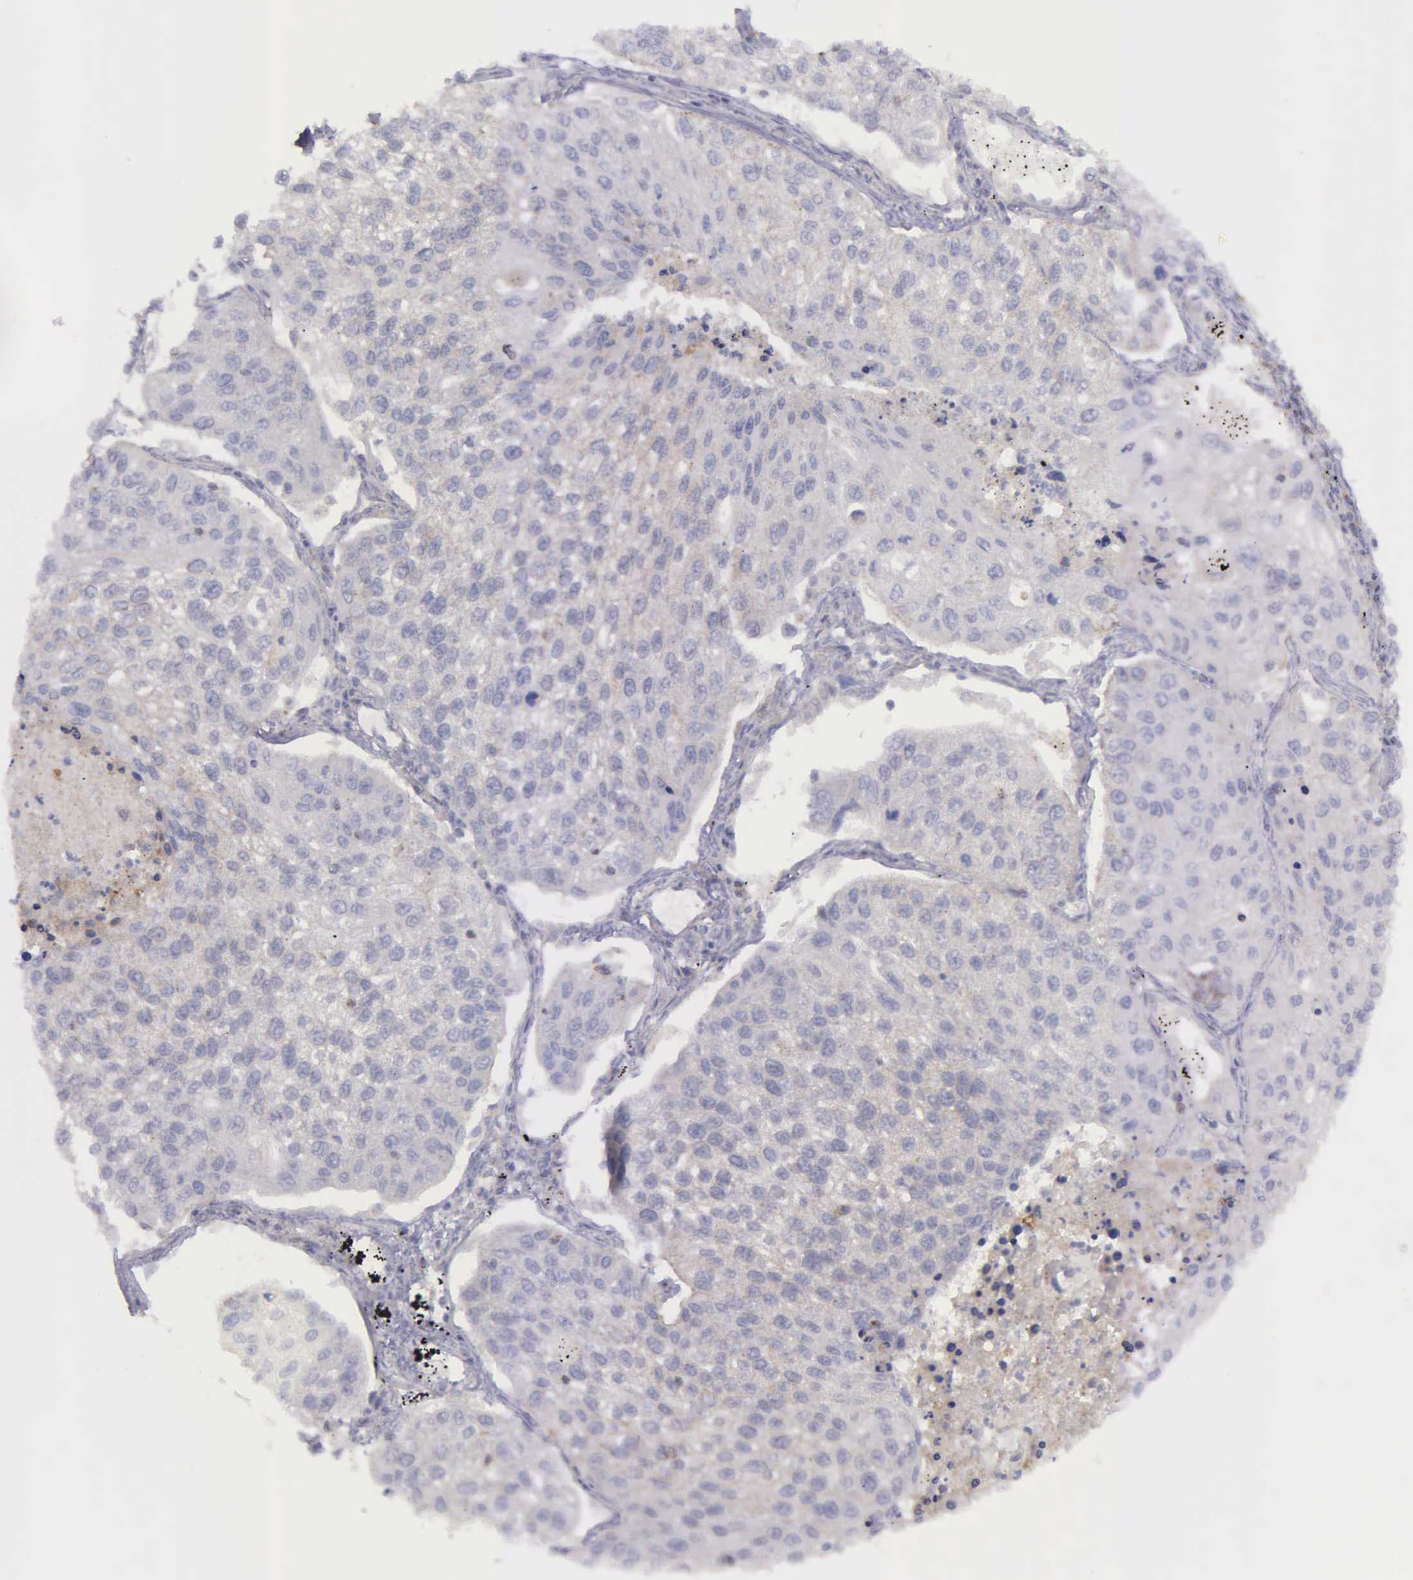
{"staining": {"intensity": "negative", "quantity": "none", "location": "none"}, "tissue": "lung cancer", "cell_type": "Tumor cells", "image_type": "cancer", "snomed": [{"axis": "morphology", "description": "Squamous cell carcinoma, NOS"}, {"axis": "topography", "description": "Lung"}], "caption": "Image shows no protein staining in tumor cells of lung cancer tissue. The staining was performed using DAB to visualize the protein expression in brown, while the nuclei were stained in blue with hematoxylin (Magnification: 20x).", "gene": "MICAL3", "patient": {"sex": "male", "age": 75}}